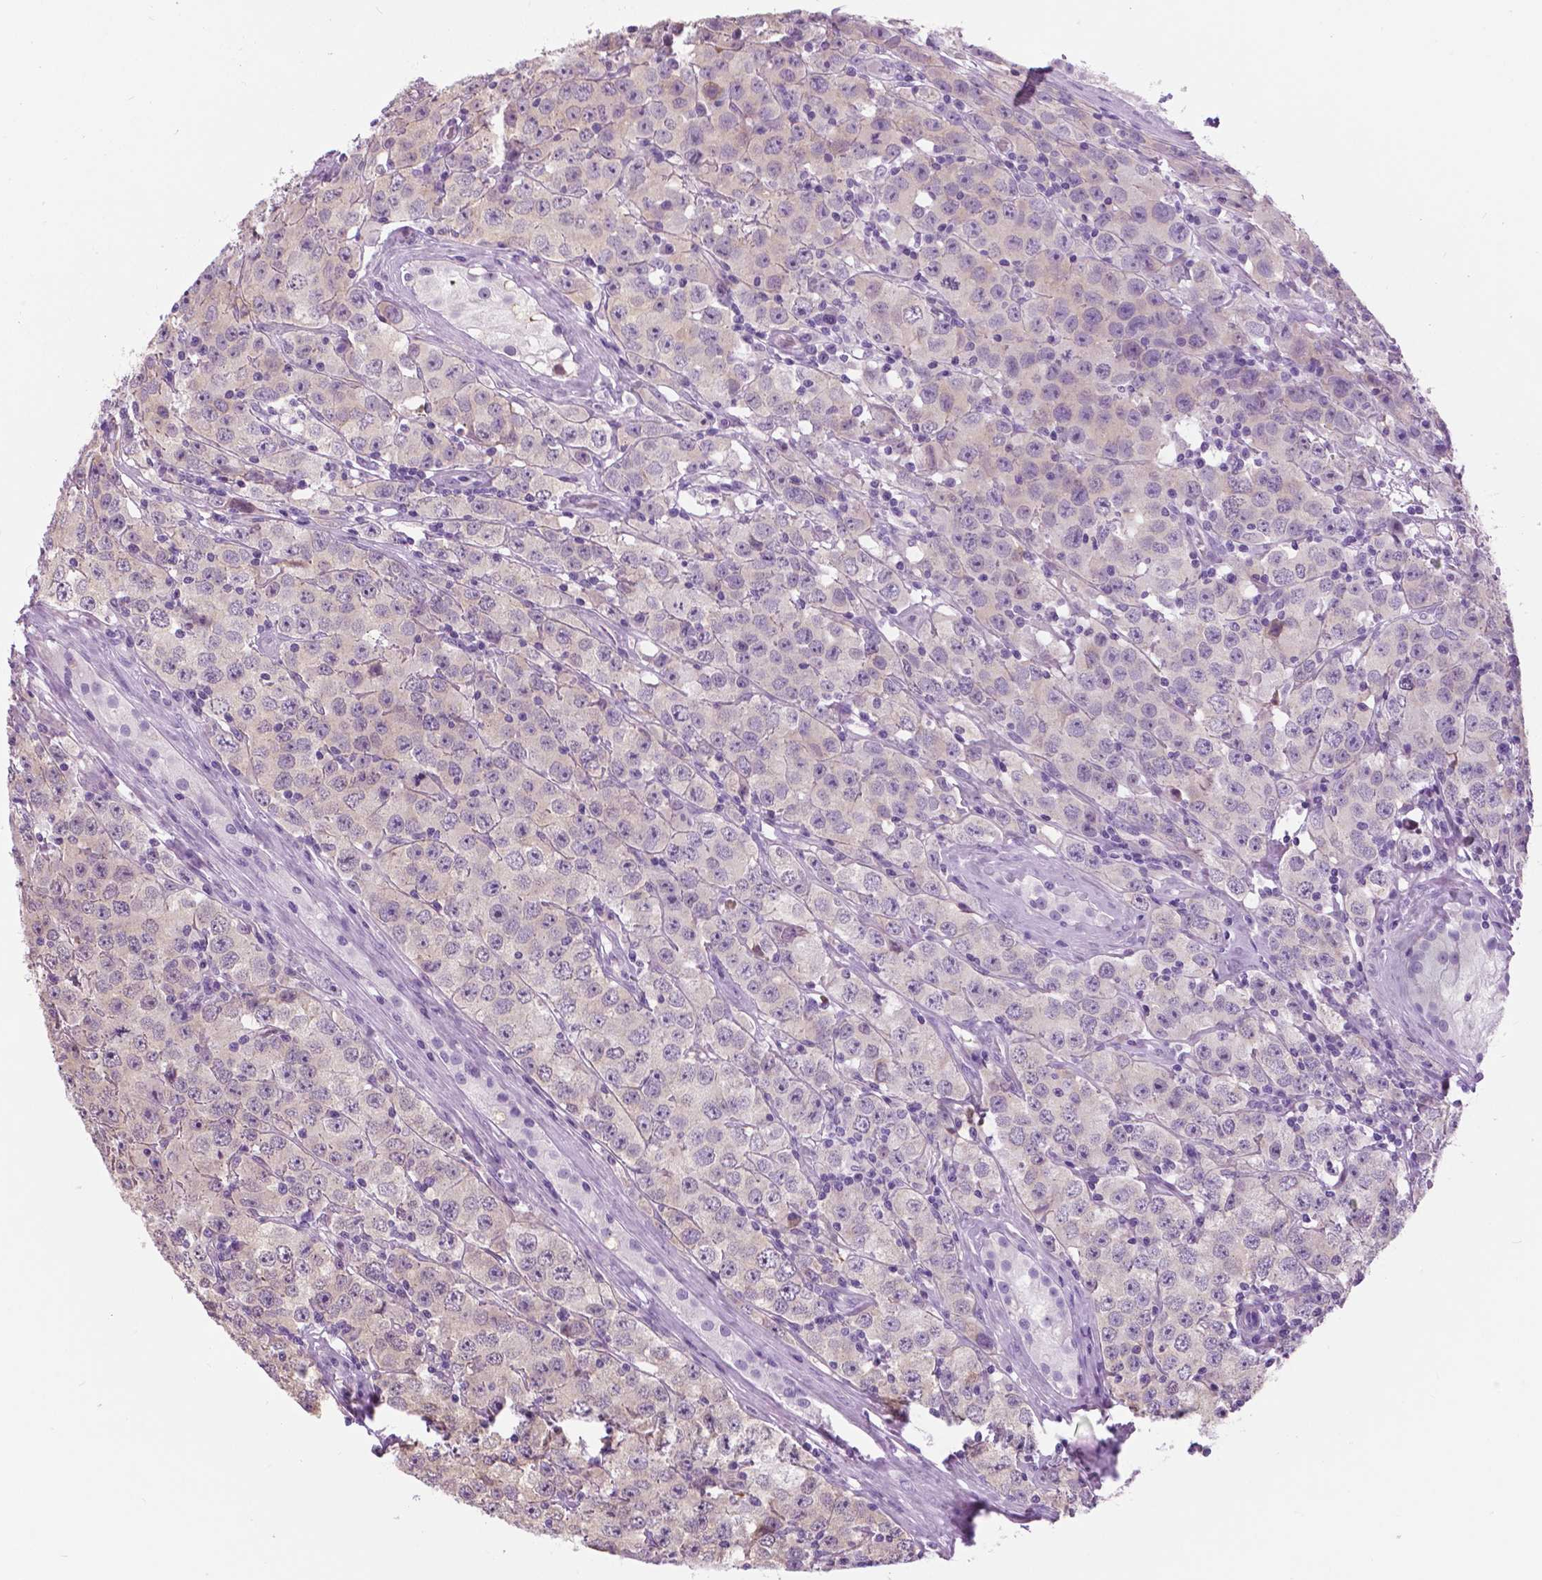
{"staining": {"intensity": "negative", "quantity": "none", "location": "none"}, "tissue": "testis cancer", "cell_type": "Tumor cells", "image_type": "cancer", "snomed": [{"axis": "morphology", "description": "Seminoma, NOS"}, {"axis": "topography", "description": "Testis"}], "caption": "There is no significant positivity in tumor cells of testis cancer.", "gene": "TP53TG5", "patient": {"sex": "male", "age": 52}}